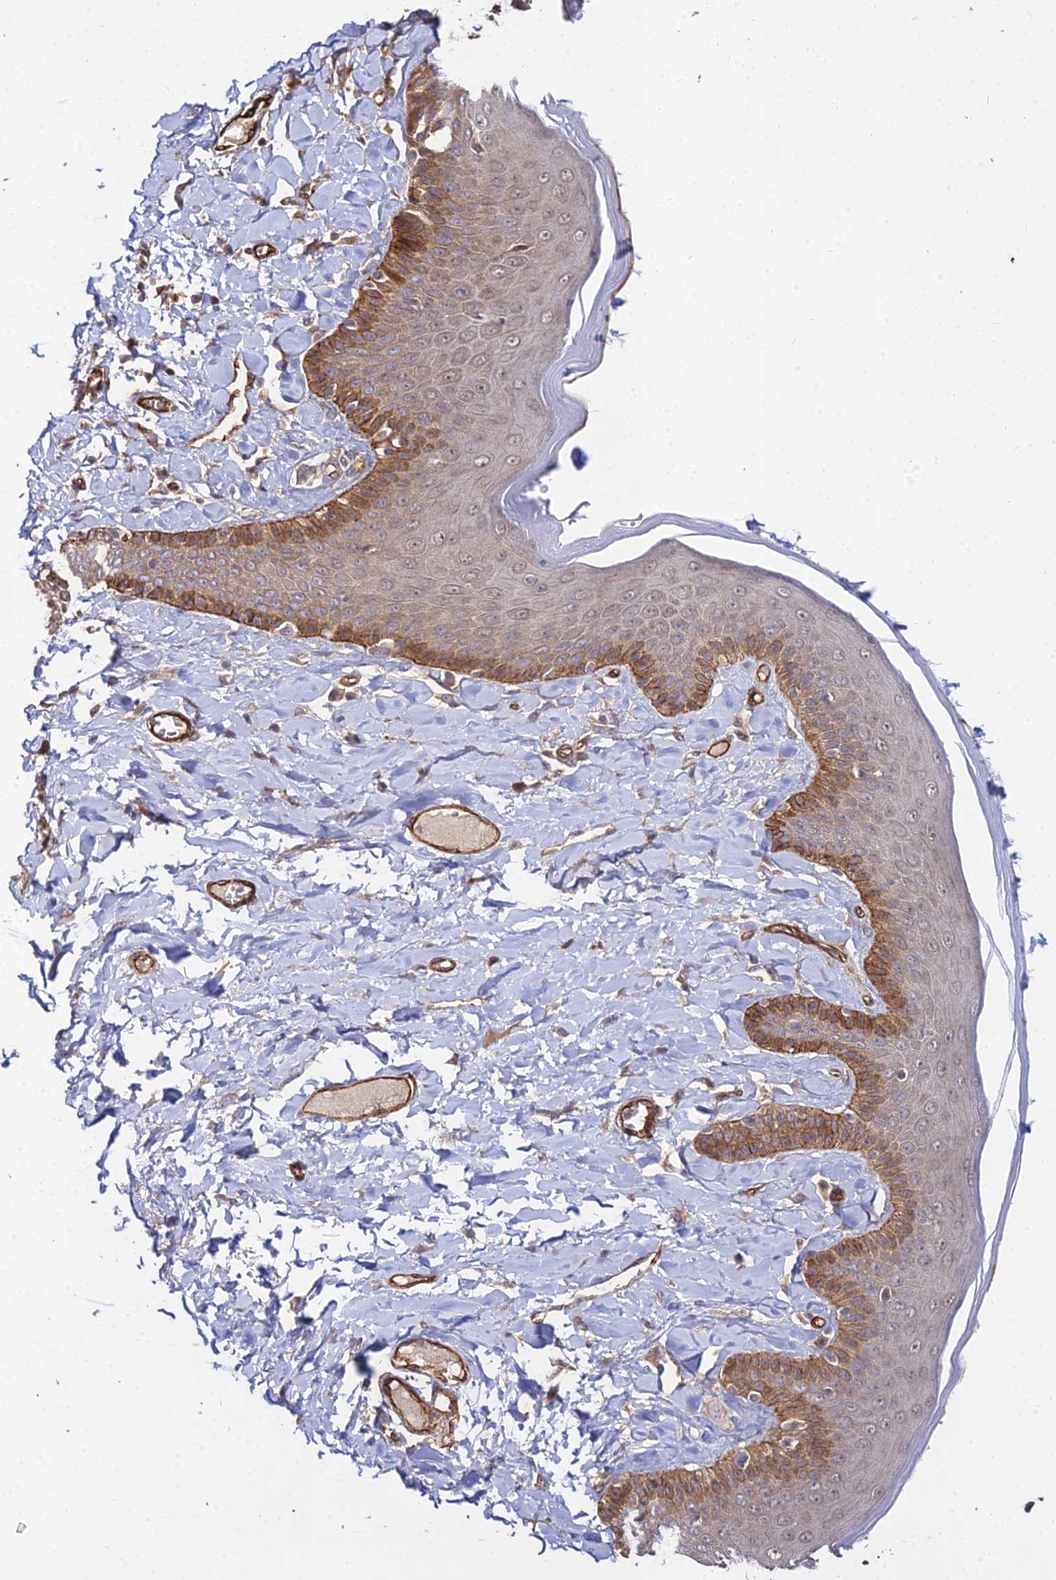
{"staining": {"intensity": "moderate", "quantity": "25%-75%", "location": "cytoplasmic/membranous"}, "tissue": "skin", "cell_type": "Epidermal cells", "image_type": "normal", "snomed": [{"axis": "morphology", "description": "Normal tissue, NOS"}, {"axis": "topography", "description": "Anal"}], "caption": "The immunohistochemical stain shows moderate cytoplasmic/membranous expression in epidermal cells of benign skin. (DAB = brown stain, brightfield microscopy at high magnification).", "gene": "GRTP1", "patient": {"sex": "male", "age": 69}}